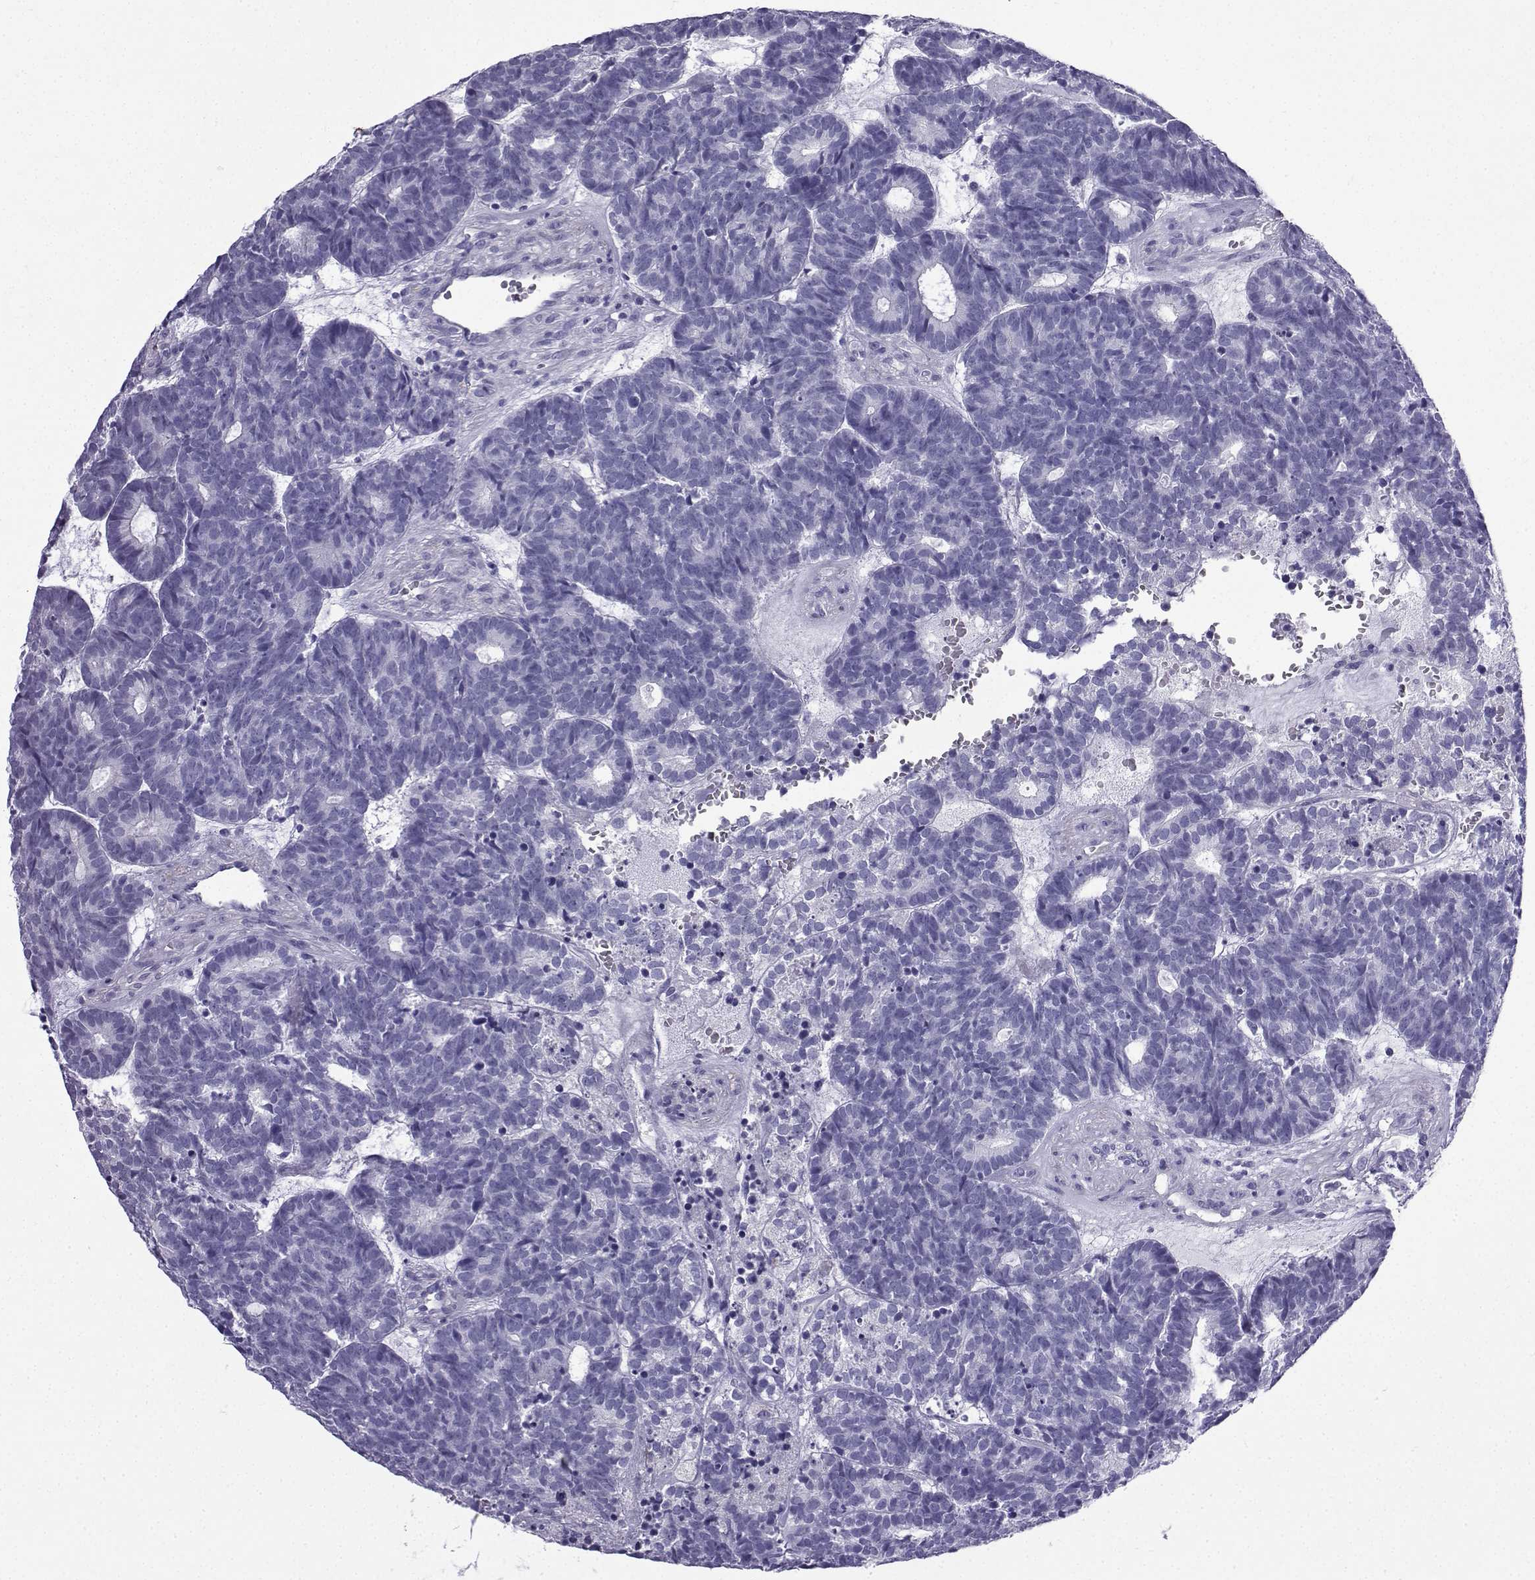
{"staining": {"intensity": "negative", "quantity": "none", "location": "none"}, "tissue": "head and neck cancer", "cell_type": "Tumor cells", "image_type": "cancer", "snomed": [{"axis": "morphology", "description": "Adenocarcinoma, NOS"}, {"axis": "topography", "description": "Head-Neck"}], "caption": "A high-resolution histopathology image shows IHC staining of head and neck adenocarcinoma, which displays no significant staining in tumor cells. (DAB immunohistochemistry, high magnification).", "gene": "KCNF1", "patient": {"sex": "female", "age": 81}}